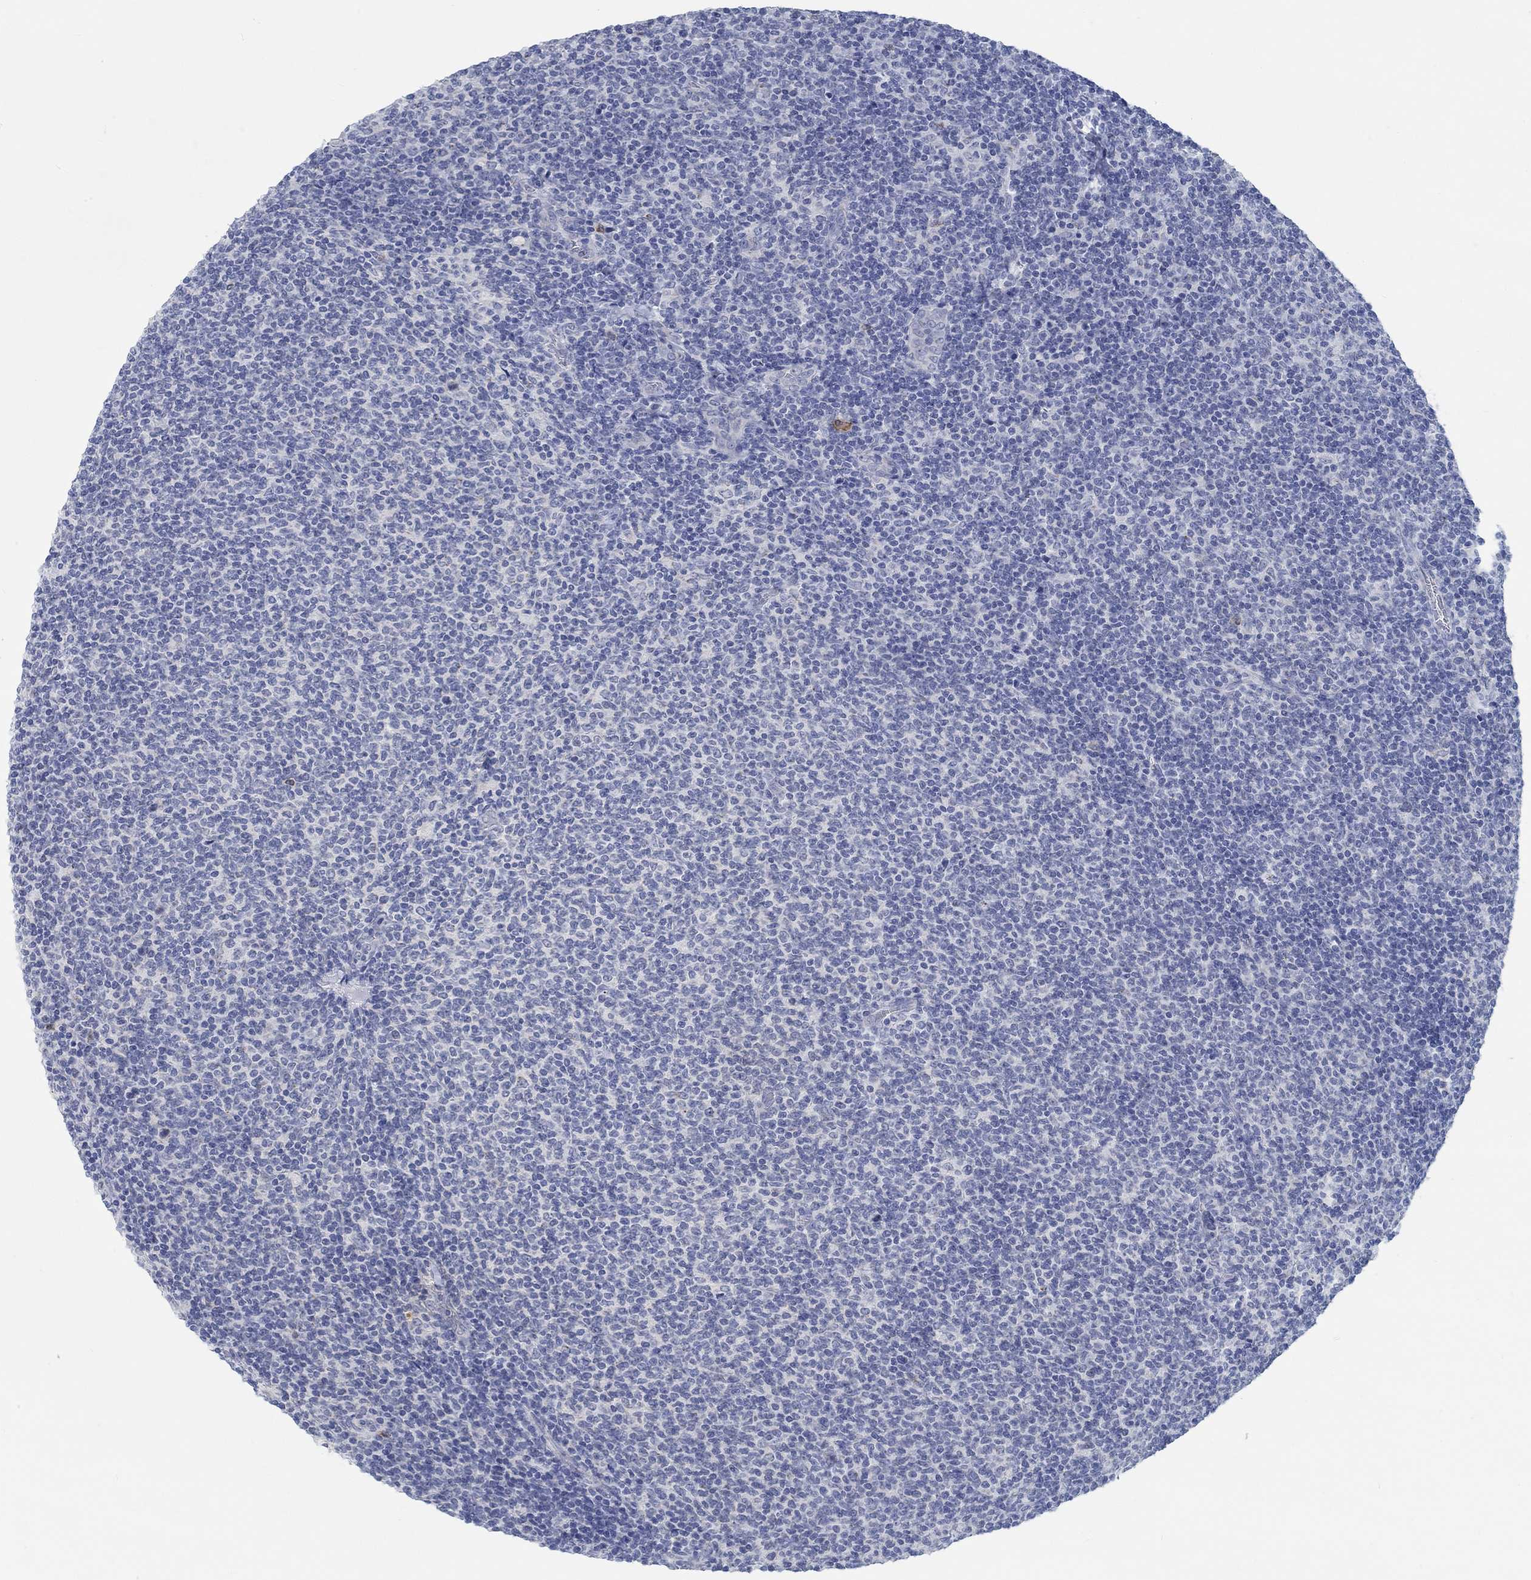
{"staining": {"intensity": "negative", "quantity": "none", "location": "none"}, "tissue": "lymphoma", "cell_type": "Tumor cells", "image_type": "cancer", "snomed": [{"axis": "morphology", "description": "Malignant lymphoma, non-Hodgkin's type, Low grade"}, {"axis": "topography", "description": "Lymph node"}], "caption": "A photomicrograph of human low-grade malignant lymphoma, non-Hodgkin's type is negative for staining in tumor cells.", "gene": "TEKT4", "patient": {"sex": "male", "age": 52}}